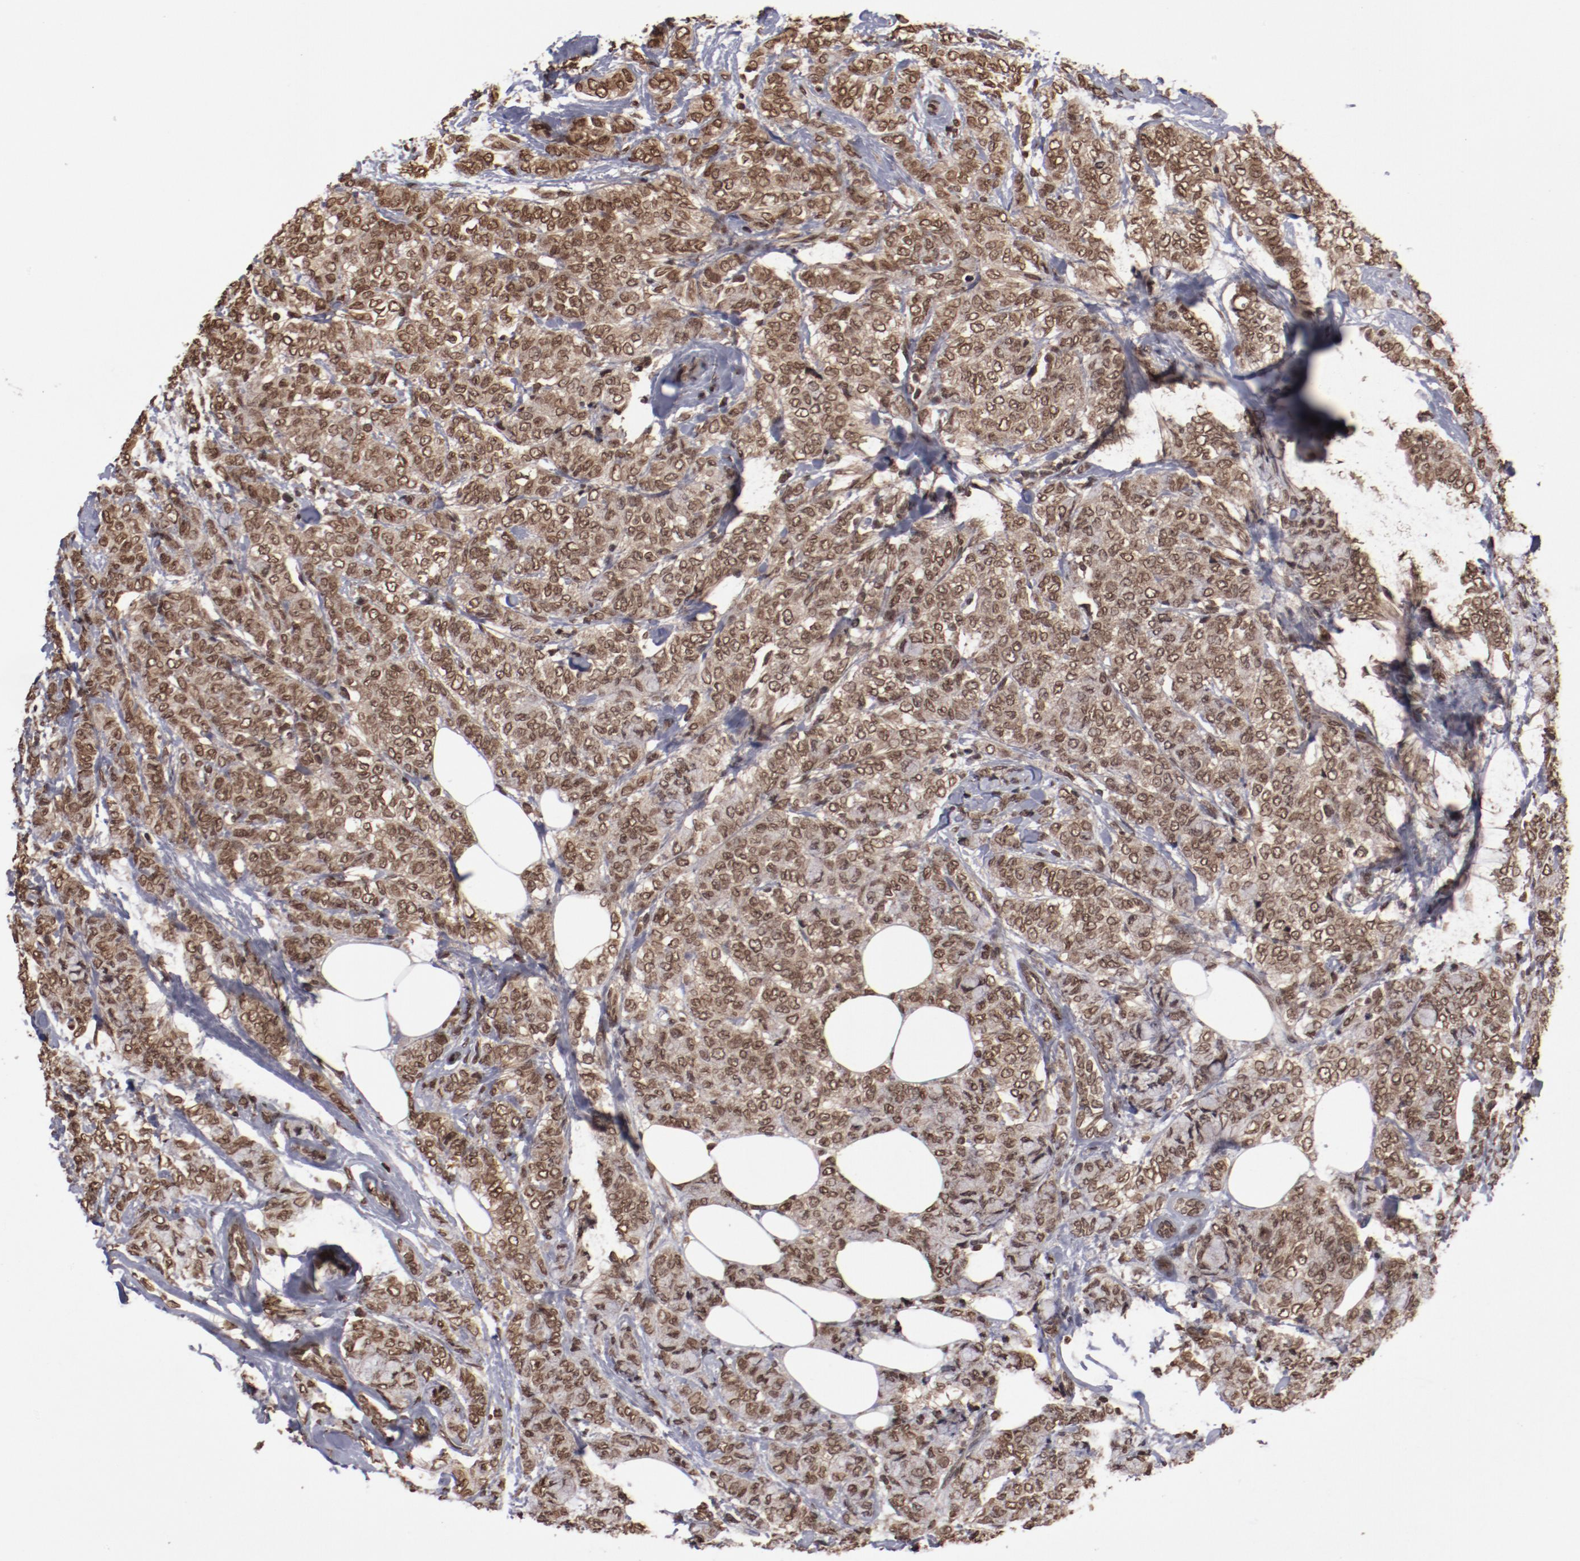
{"staining": {"intensity": "moderate", "quantity": ">75%", "location": "cytoplasmic/membranous,nuclear"}, "tissue": "breast cancer", "cell_type": "Tumor cells", "image_type": "cancer", "snomed": [{"axis": "morphology", "description": "Lobular carcinoma"}, {"axis": "topography", "description": "Breast"}], "caption": "Moderate cytoplasmic/membranous and nuclear staining is identified in approximately >75% of tumor cells in lobular carcinoma (breast).", "gene": "AKT1", "patient": {"sex": "female", "age": 60}}